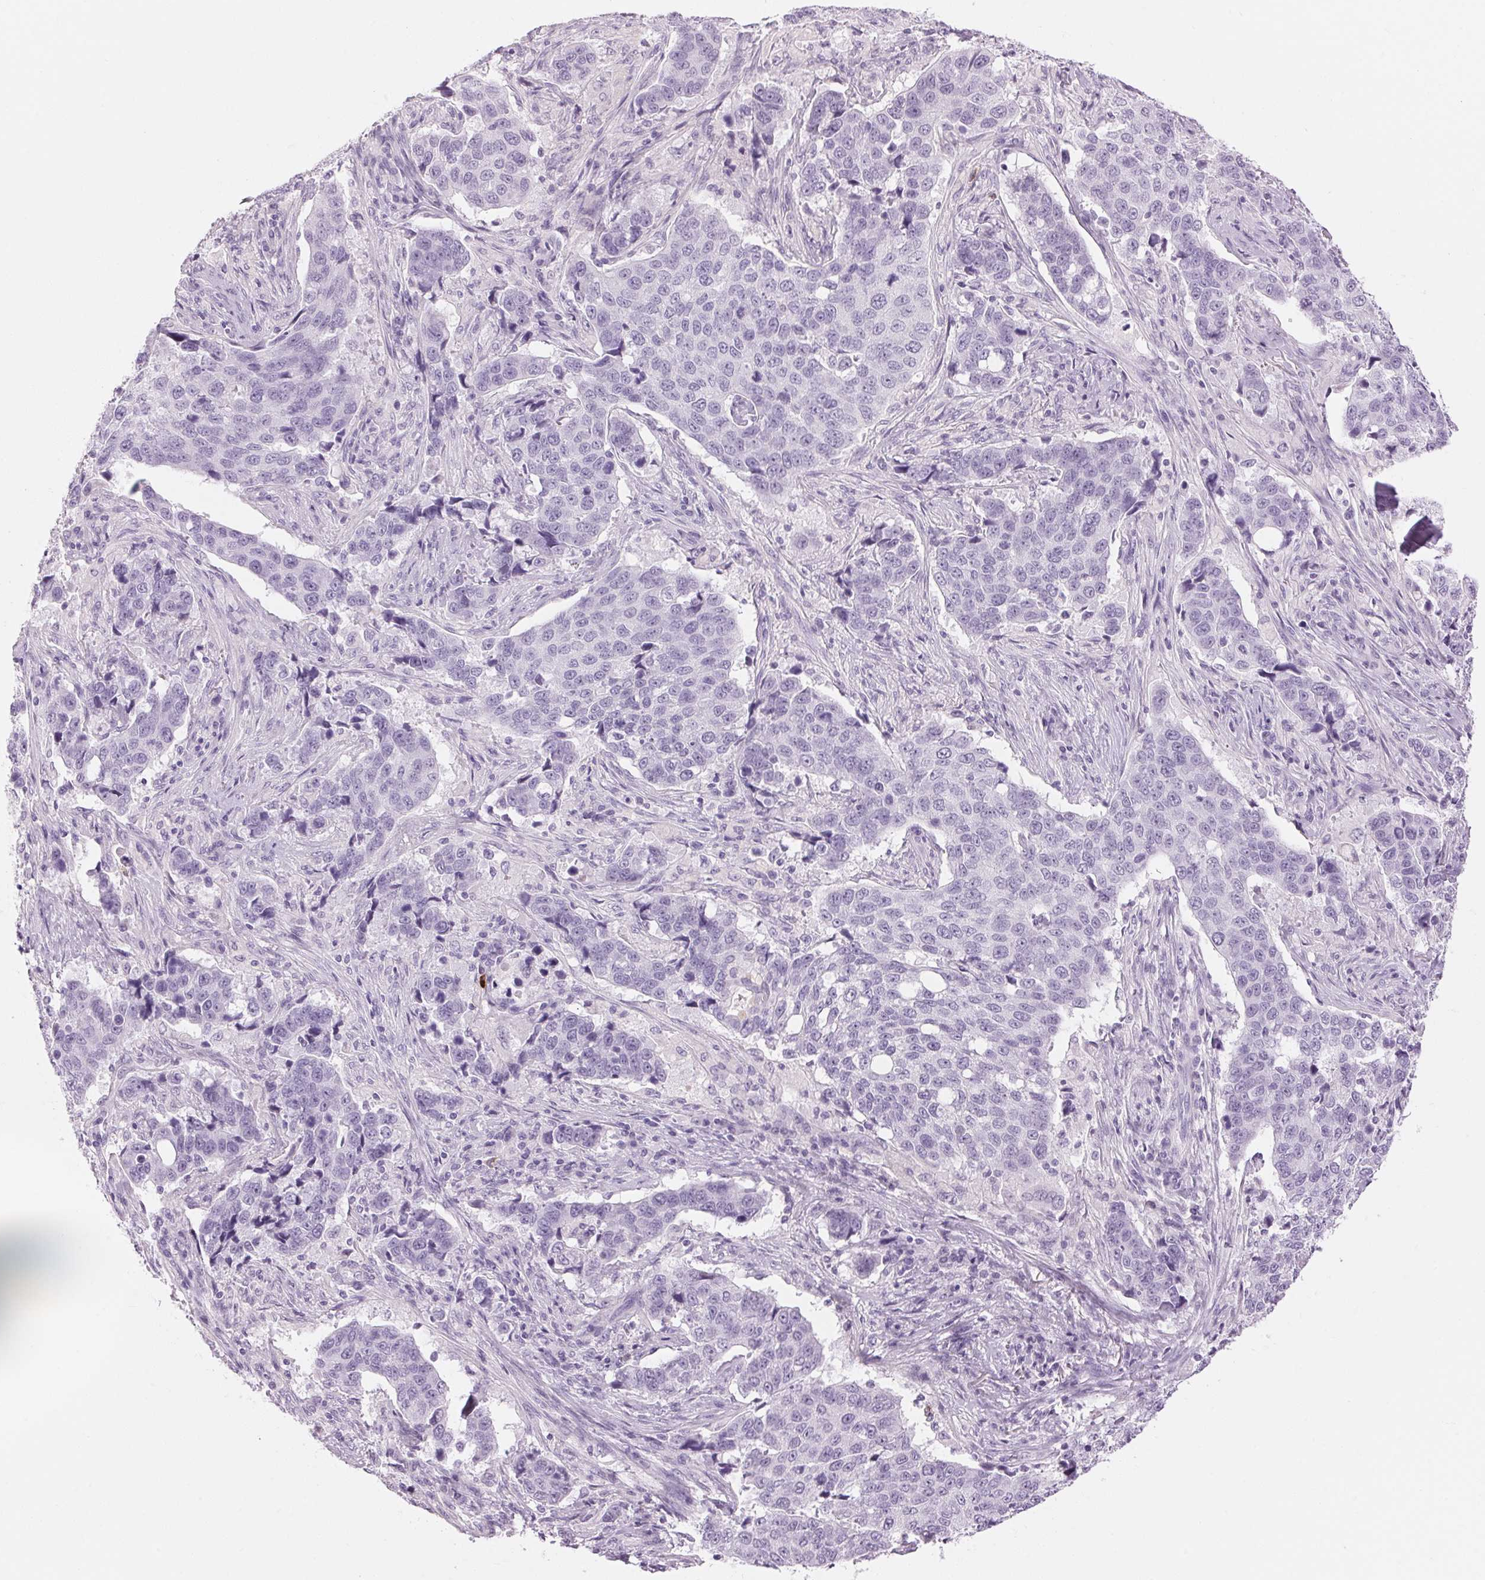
{"staining": {"intensity": "negative", "quantity": "none", "location": "none"}, "tissue": "lung cancer", "cell_type": "Tumor cells", "image_type": "cancer", "snomed": [{"axis": "morphology", "description": "Squamous cell carcinoma, NOS"}, {"axis": "topography", "description": "Lymph node"}, {"axis": "topography", "description": "Lung"}], "caption": "An image of human lung squamous cell carcinoma is negative for staining in tumor cells.", "gene": "KLK7", "patient": {"sex": "male", "age": 61}}